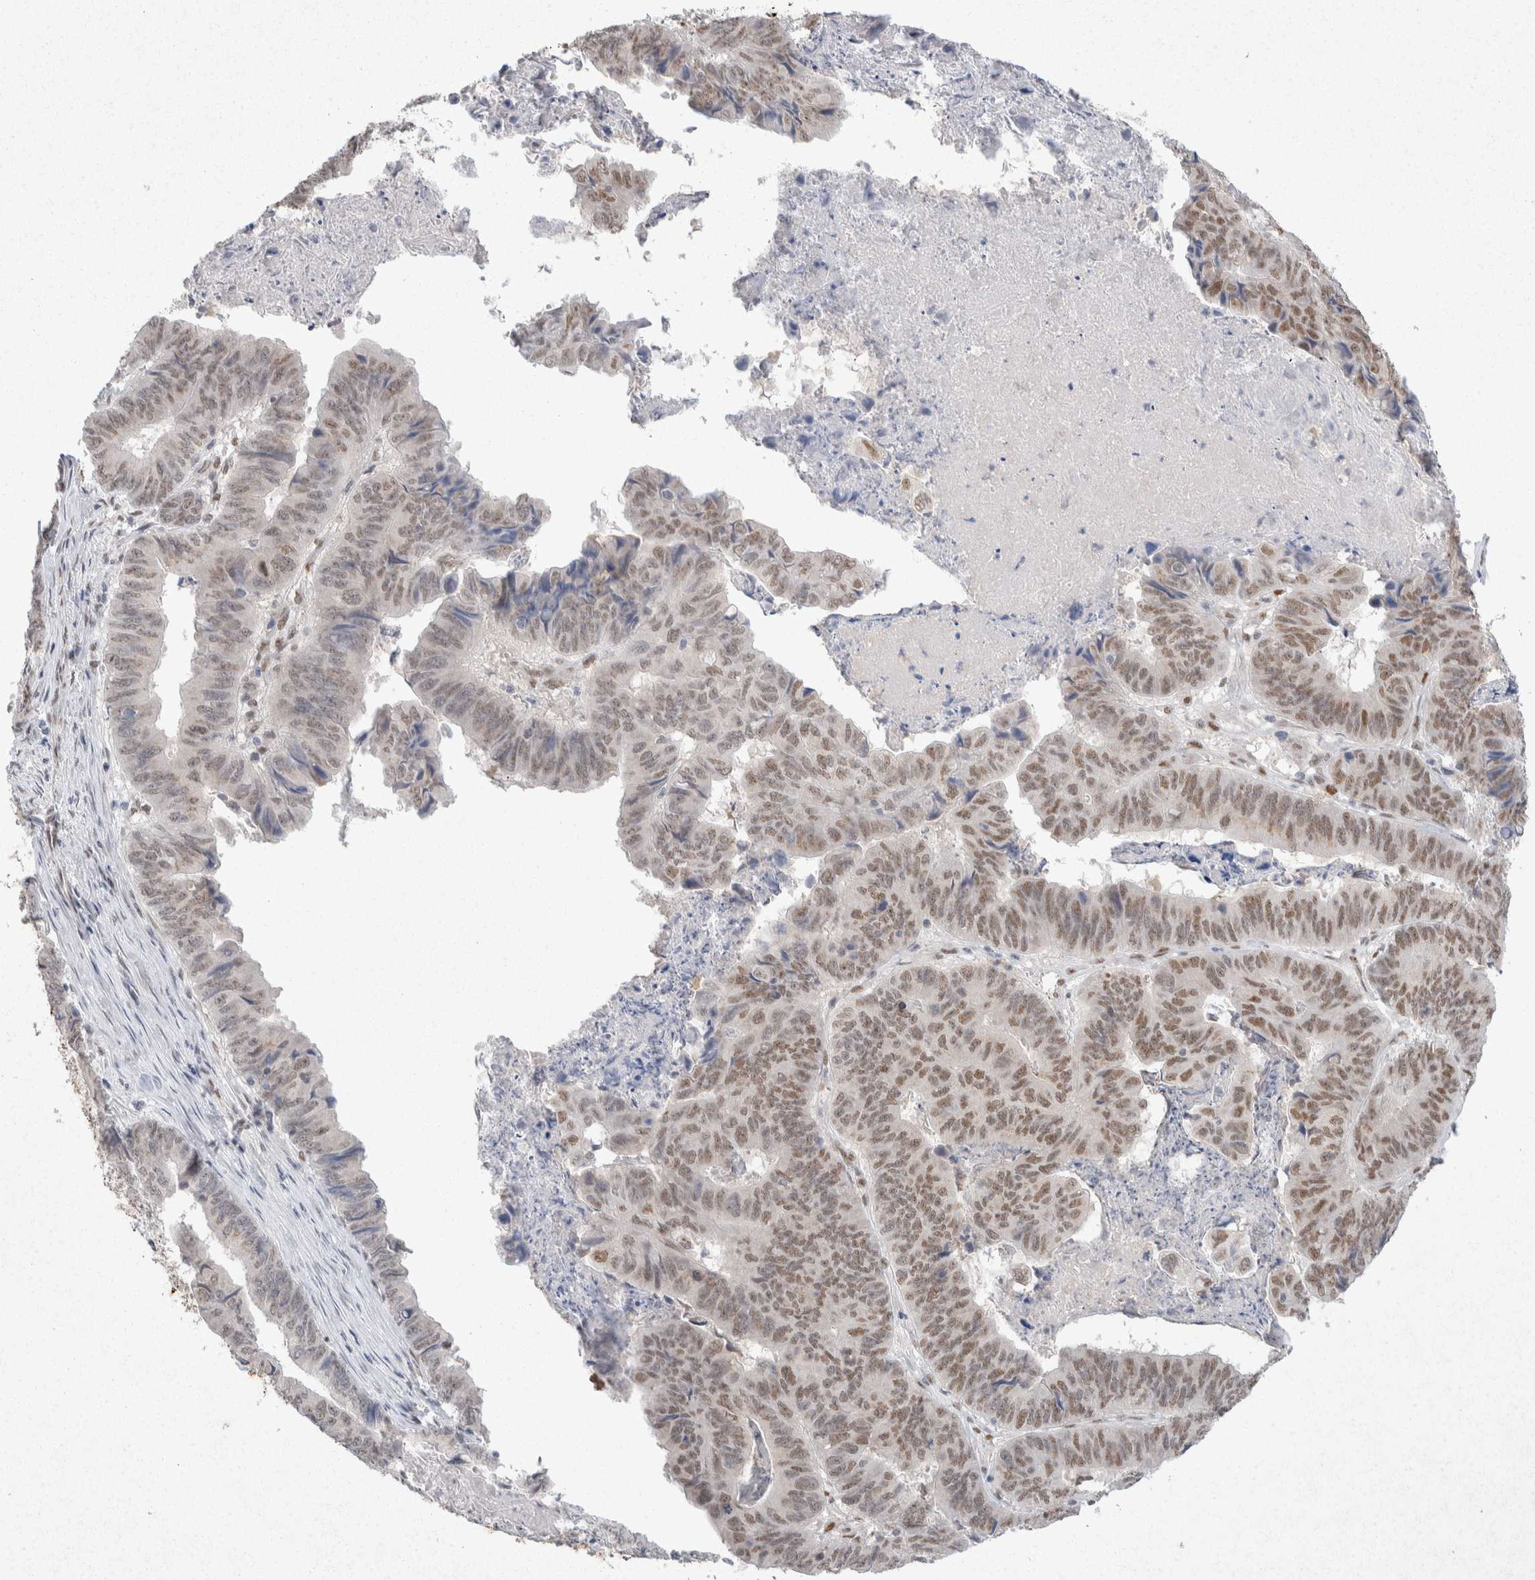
{"staining": {"intensity": "moderate", "quantity": ">75%", "location": "nuclear"}, "tissue": "stomach cancer", "cell_type": "Tumor cells", "image_type": "cancer", "snomed": [{"axis": "morphology", "description": "Adenocarcinoma, NOS"}, {"axis": "topography", "description": "Stomach, lower"}], "caption": "Stomach cancer (adenocarcinoma) stained with a protein marker shows moderate staining in tumor cells.", "gene": "PRMT1", "patient": {"sex": "male", "age": 77}}